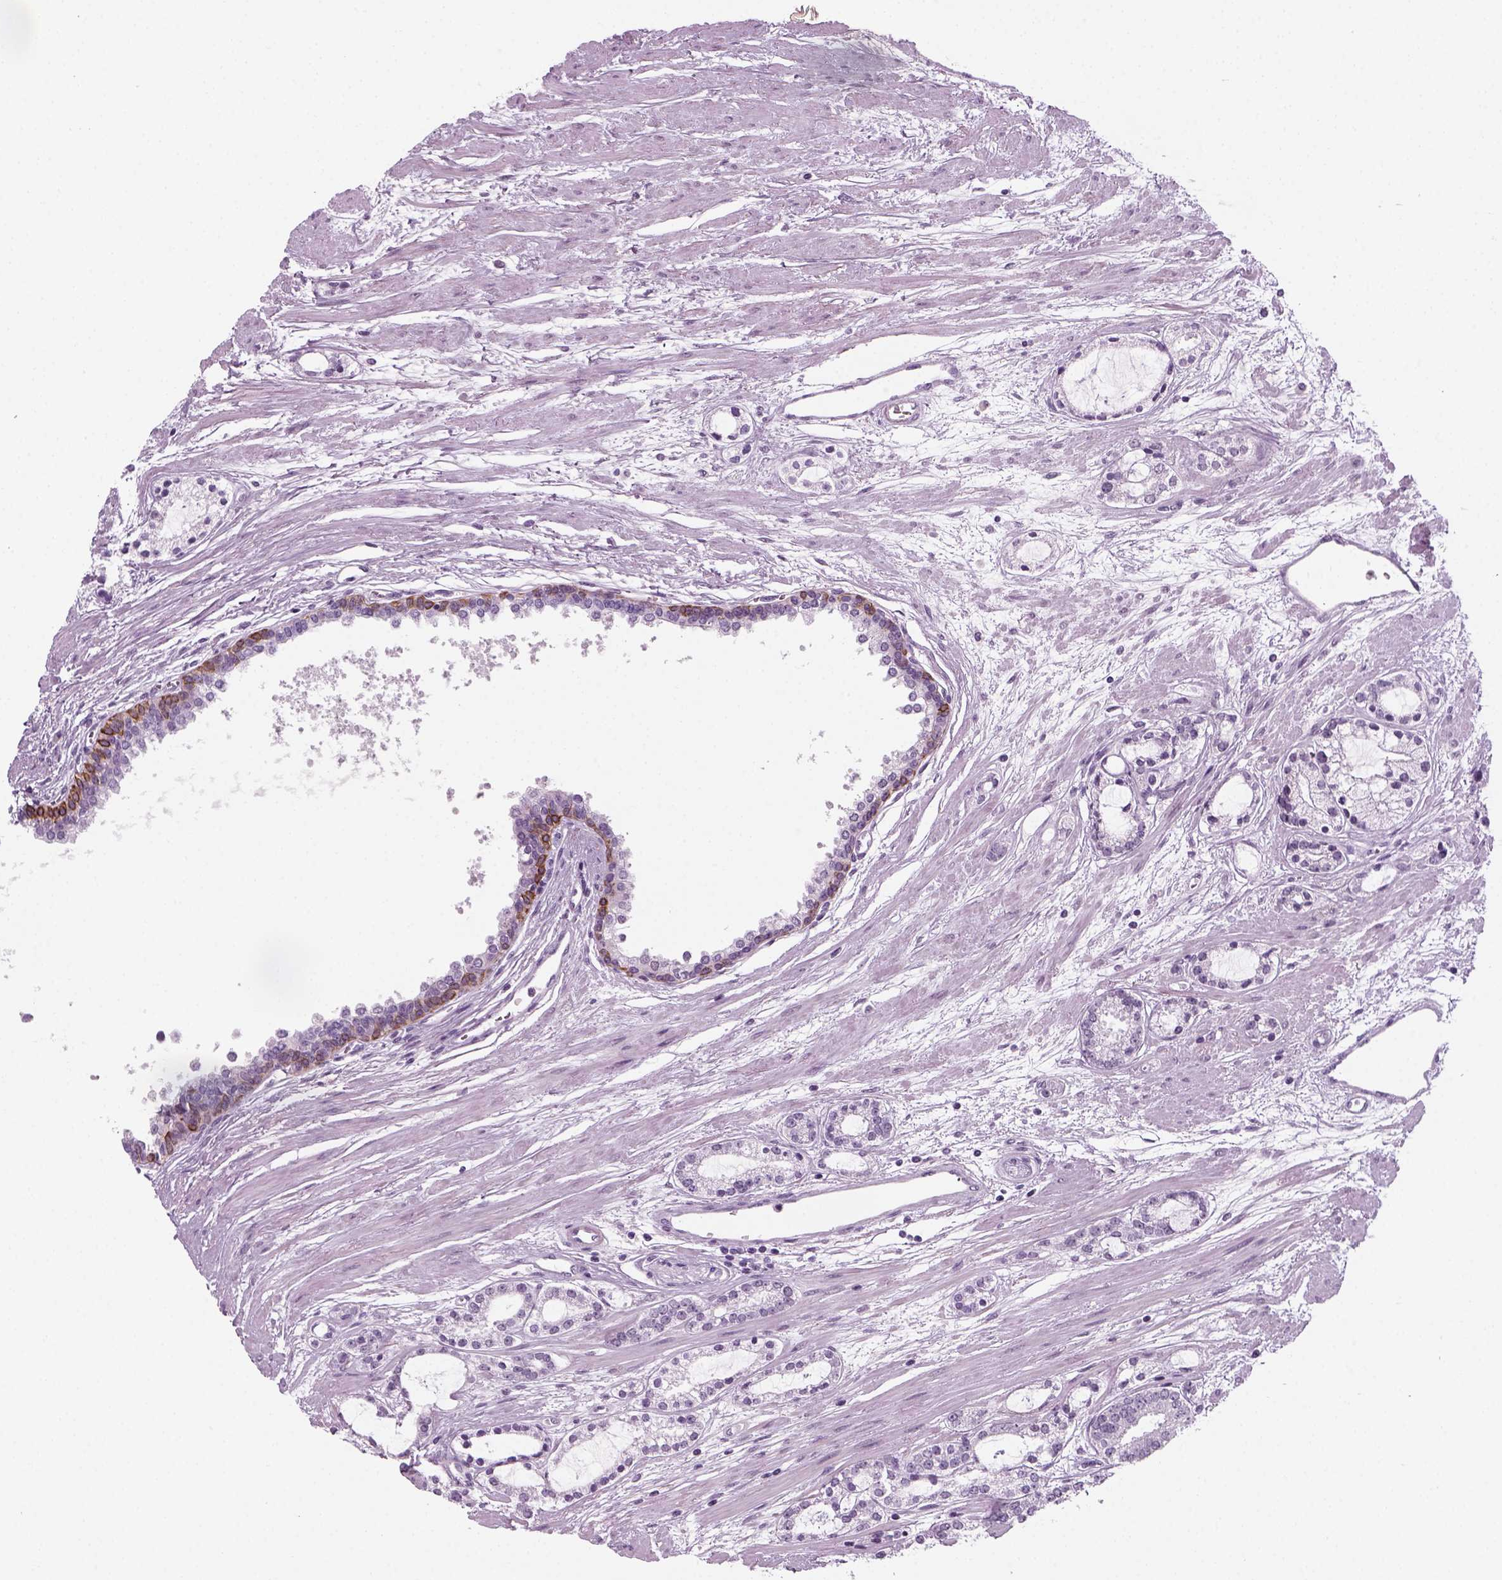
{"staining": {"intensity": "negative", "quantity": "none", "location": "none"}, "tissue": "prostate cancer", "cell_type": "Tumor cells", "image_type": "cancer", "snomed": [{"axis": "morphology", "description": "Adenocarcinoma, Medium grade"}, {"axis": "topography", "description": "Prostate"}], "caption": "Tumor cells show no significant positivity in prostate cancer (adenocarcinoma (medium-grade)). (Brightfield microscopy of DAB (3,3'-diaminobenzidine) immunohistochemistry at high magnification).", "gene": "KRT75", "patient": {"sex": "male", "age": 57}}